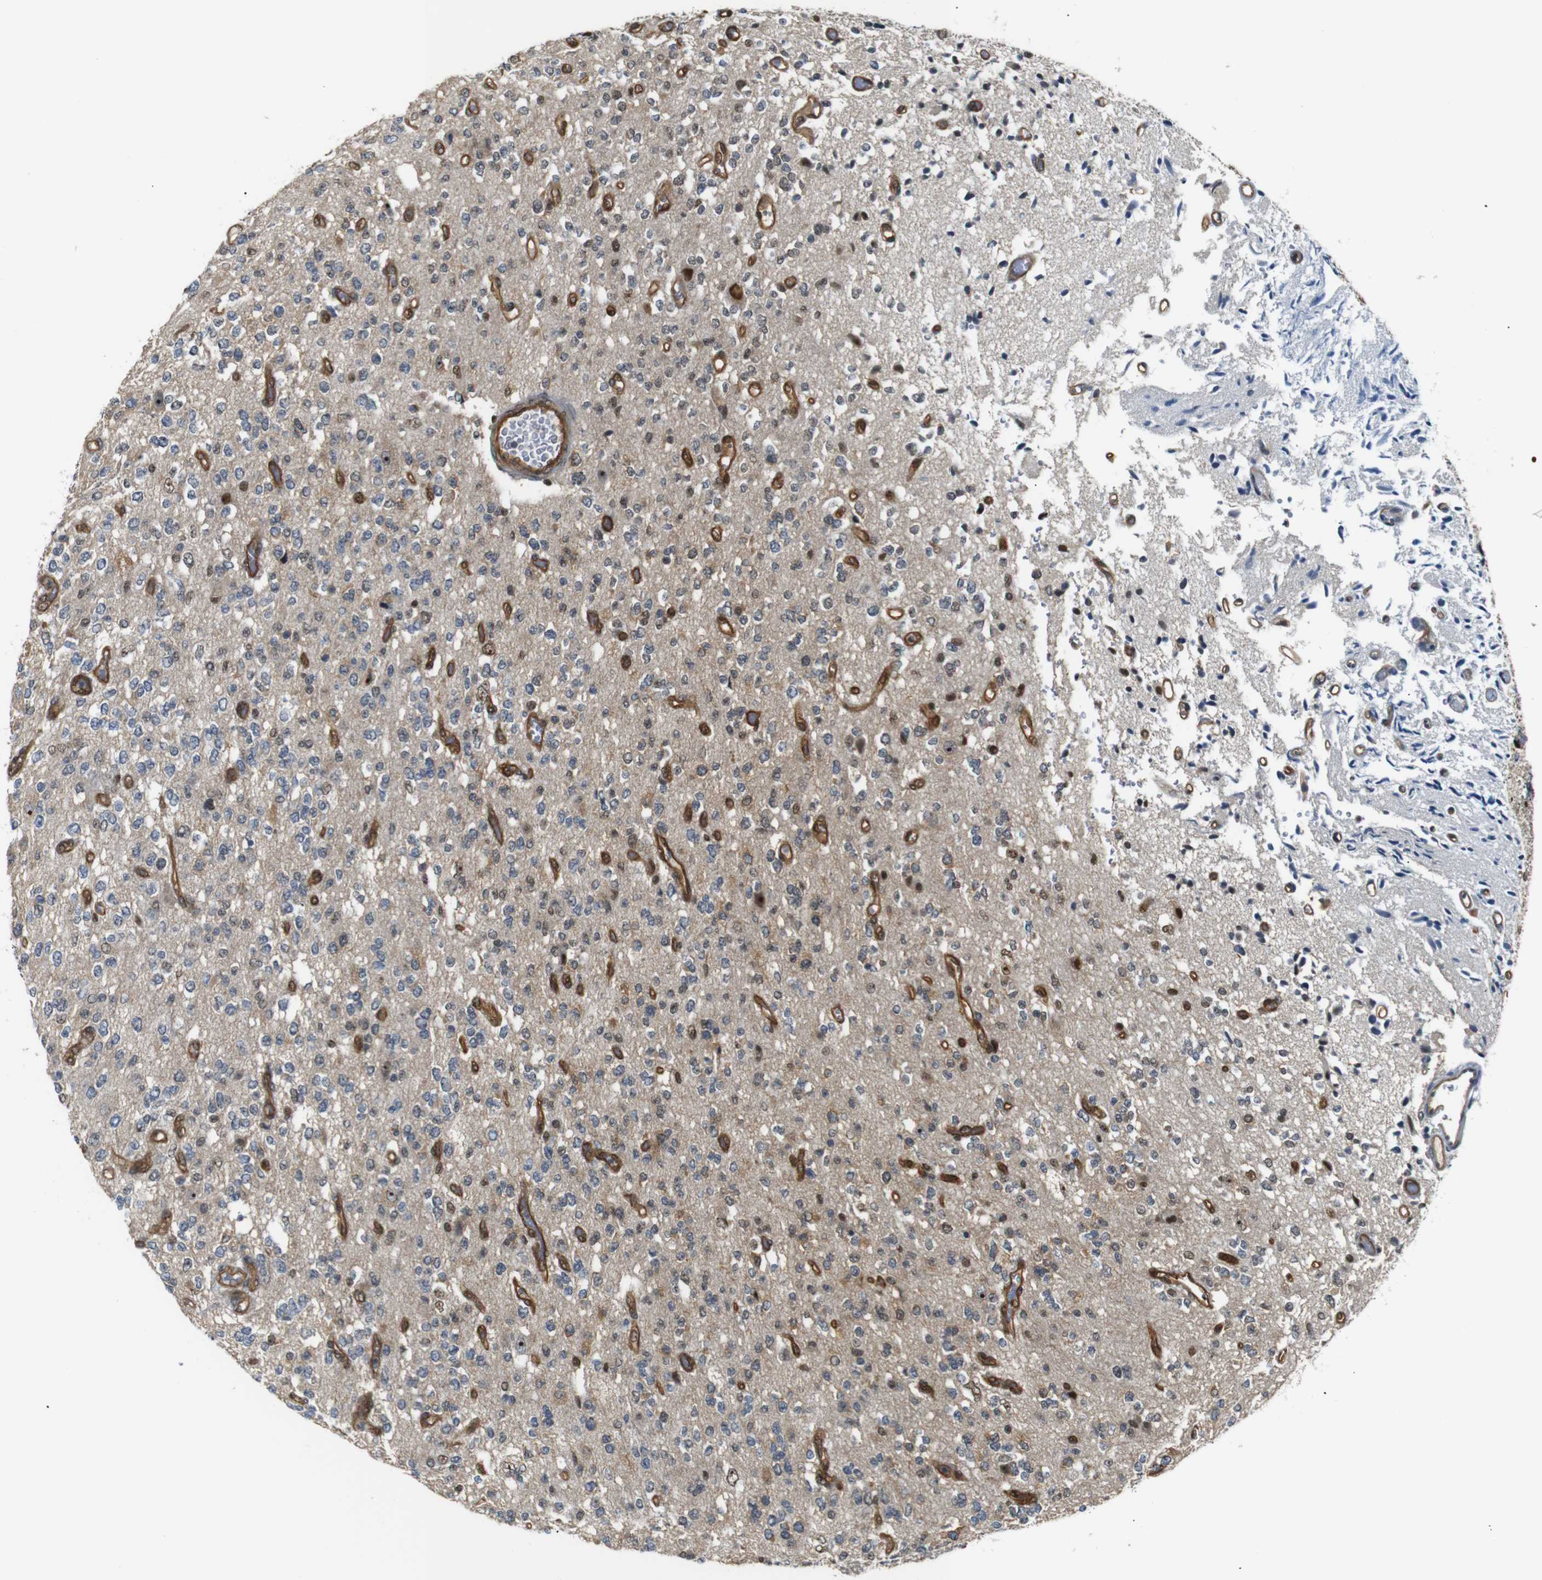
{"staining": {"intensity": "moderate", "quantity": "25%-75%", "location": "cytoplasmic/membranous,nuclear"}, "tissue": "glioma", "cell_type": "Tumor cells", "image_type": "cancer", "snomed": [{"axis": "morphology", "description": "Glioma, malignant, Low grade"}, {"axis": "topography", "description": "Brain"}], "caption": "Tumor cells reveal medium levels of moderate cytoplasmic/membranous and nuclear staining in about 25%-75% of cells in low-grade glioma (malignant).", "gene": "PARN", "patient": {"sex": "male", "age": 38}}